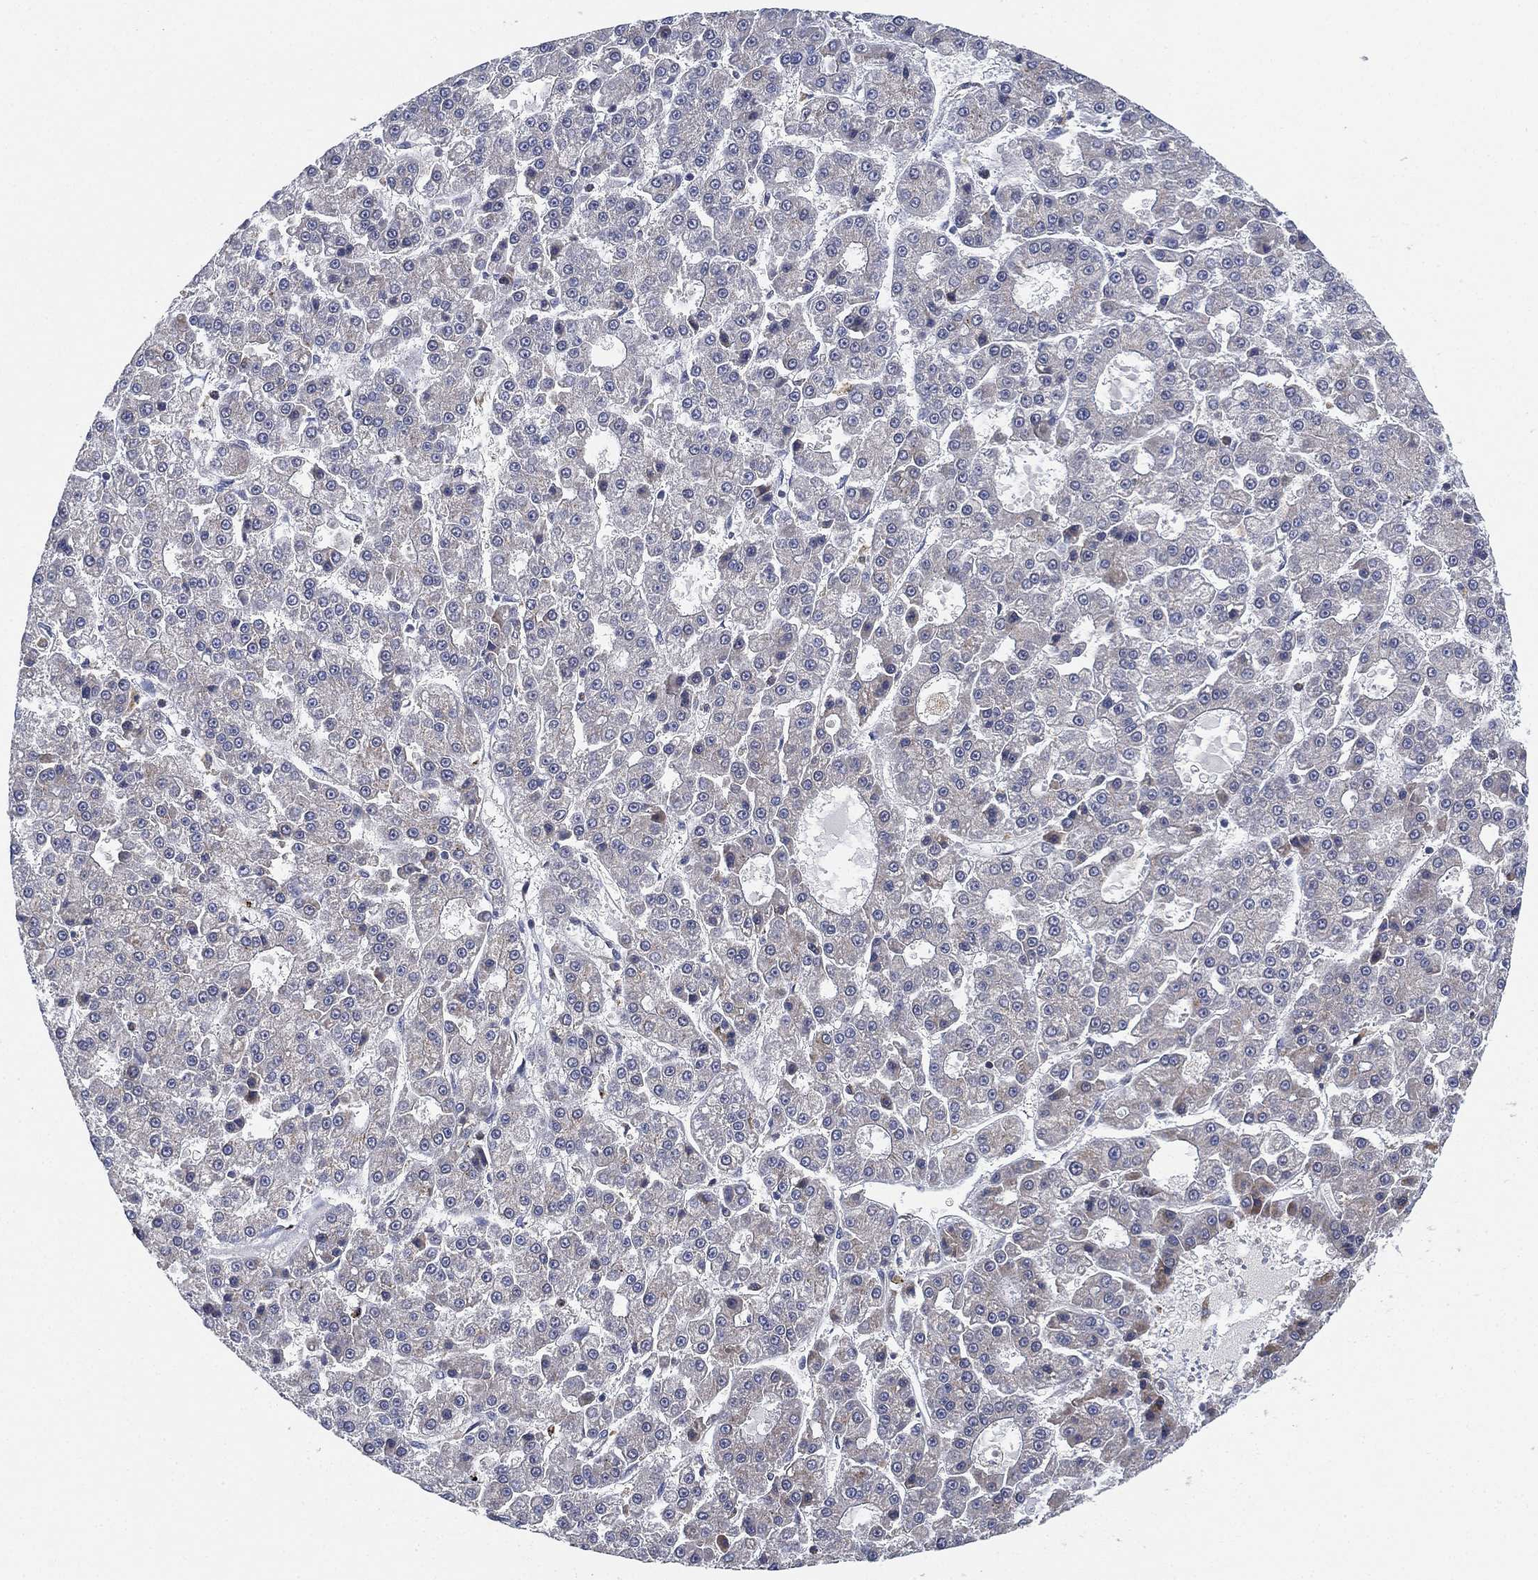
{"staining": {"intensity": "negative", "quantity": "none", "location": "none"}, "tissue": "liver cancer", "cell_type": "Tumor cells", "image_type": "cancer", "snomed": [{"axis": "morphology", "description": "Carcinoma, Hepatocellular, NOS"}, {"axis": "topography", "description": "Liver"}], "caption": "Tumor cells show no significant expression in liver cancer (hepatocellular carcinoma). Brightfield microscopy of immunohistochemistry stained with DAB (brown) and hematoxylin (blue), captured at high magnification.", "gene": "FES", "patient": {"sex": "male", "age": 70}}